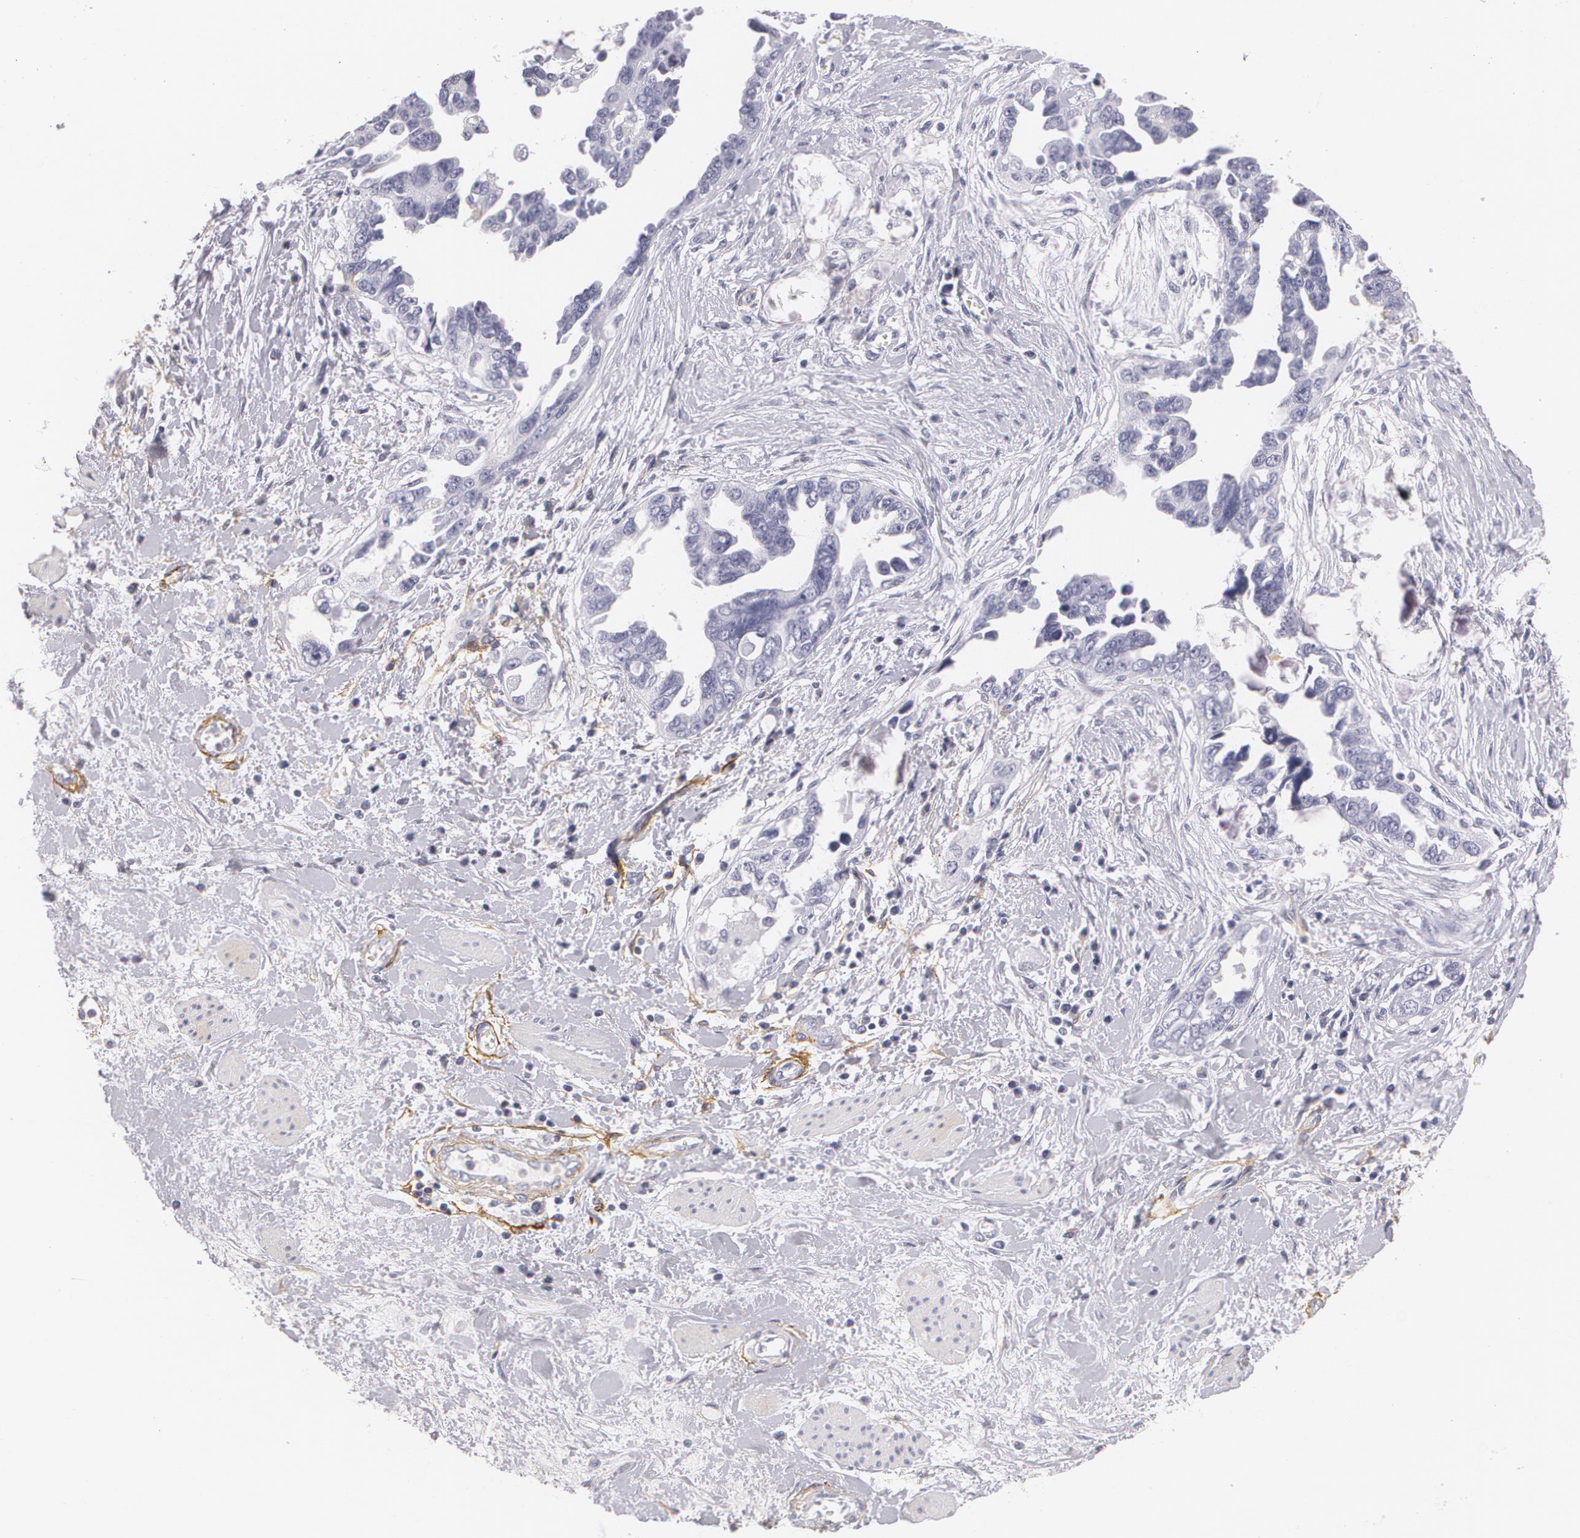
{"staining": {"intensity": "negative", "quantity": "none", "location": "none"}, "tissue": "ovarian cancer", "cell_type": "Tumor cells", "image_type": "cancer", "snomed": [{"axis": "morphology", "description": "Cystadenocarcinoma, serous, NOS"}, {"axis": "topography", "description": "Ovary"}], "caption": "Protein analysis of ovarian cancer exhibits no significant expression in tumor cells. The staining was performed using DAB to visualize the protein expression in brown, while the nuclei were stained in blue with hematoxylin (Magnification: 20x).", "gene": "NGFR", "patient": {"sex": "female", "age": 63}}